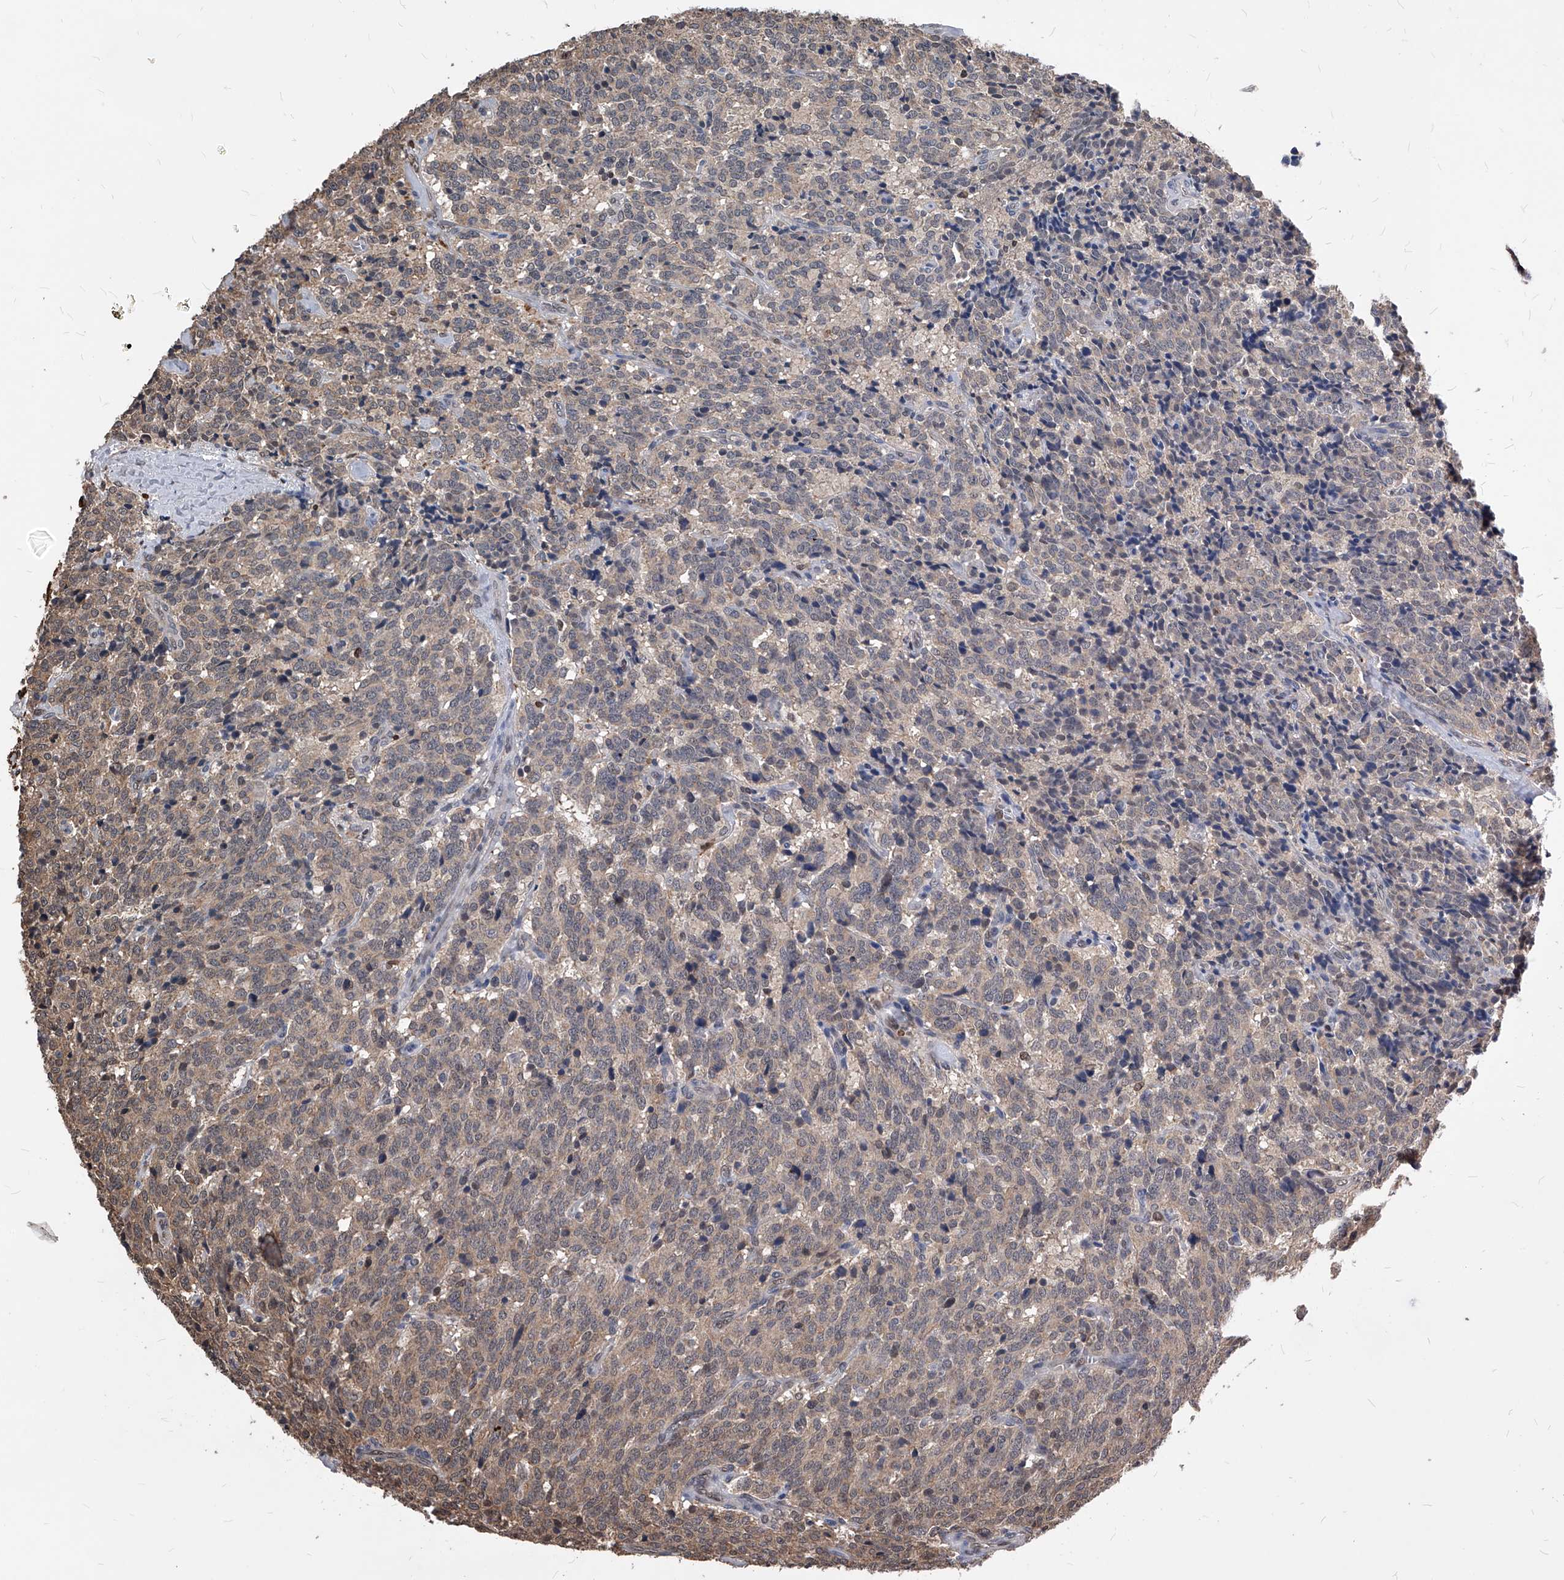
{"staining": {"intensity": "weak", "quantity": "25%-75%", "location": "cytoplasmic/membranous"}, "tissue": "carcinoid", "cell_type": "Tumor cells", "image_type": "cancer", "snomed": [{"axis": "morphology", "description": "Carcinoid, malignant, NOS"}, {"axis": "topography", "description": "Lung"}], "caption": "IHC staining of carcinoid (malignant), which demonstrates low levels of weak cytoplasmic/membranous staining in about 25%-75% of tumor cells indicating weak cytoplasmic/membranous protein staining. The staining was performed using DAB (3,3'-diaminobenzidine) (brown) for protein detection and nuclei were counterstained in hematoxylin (blue).", "gene": "ID1", "patient": {"sex": "female", "age": 46}}